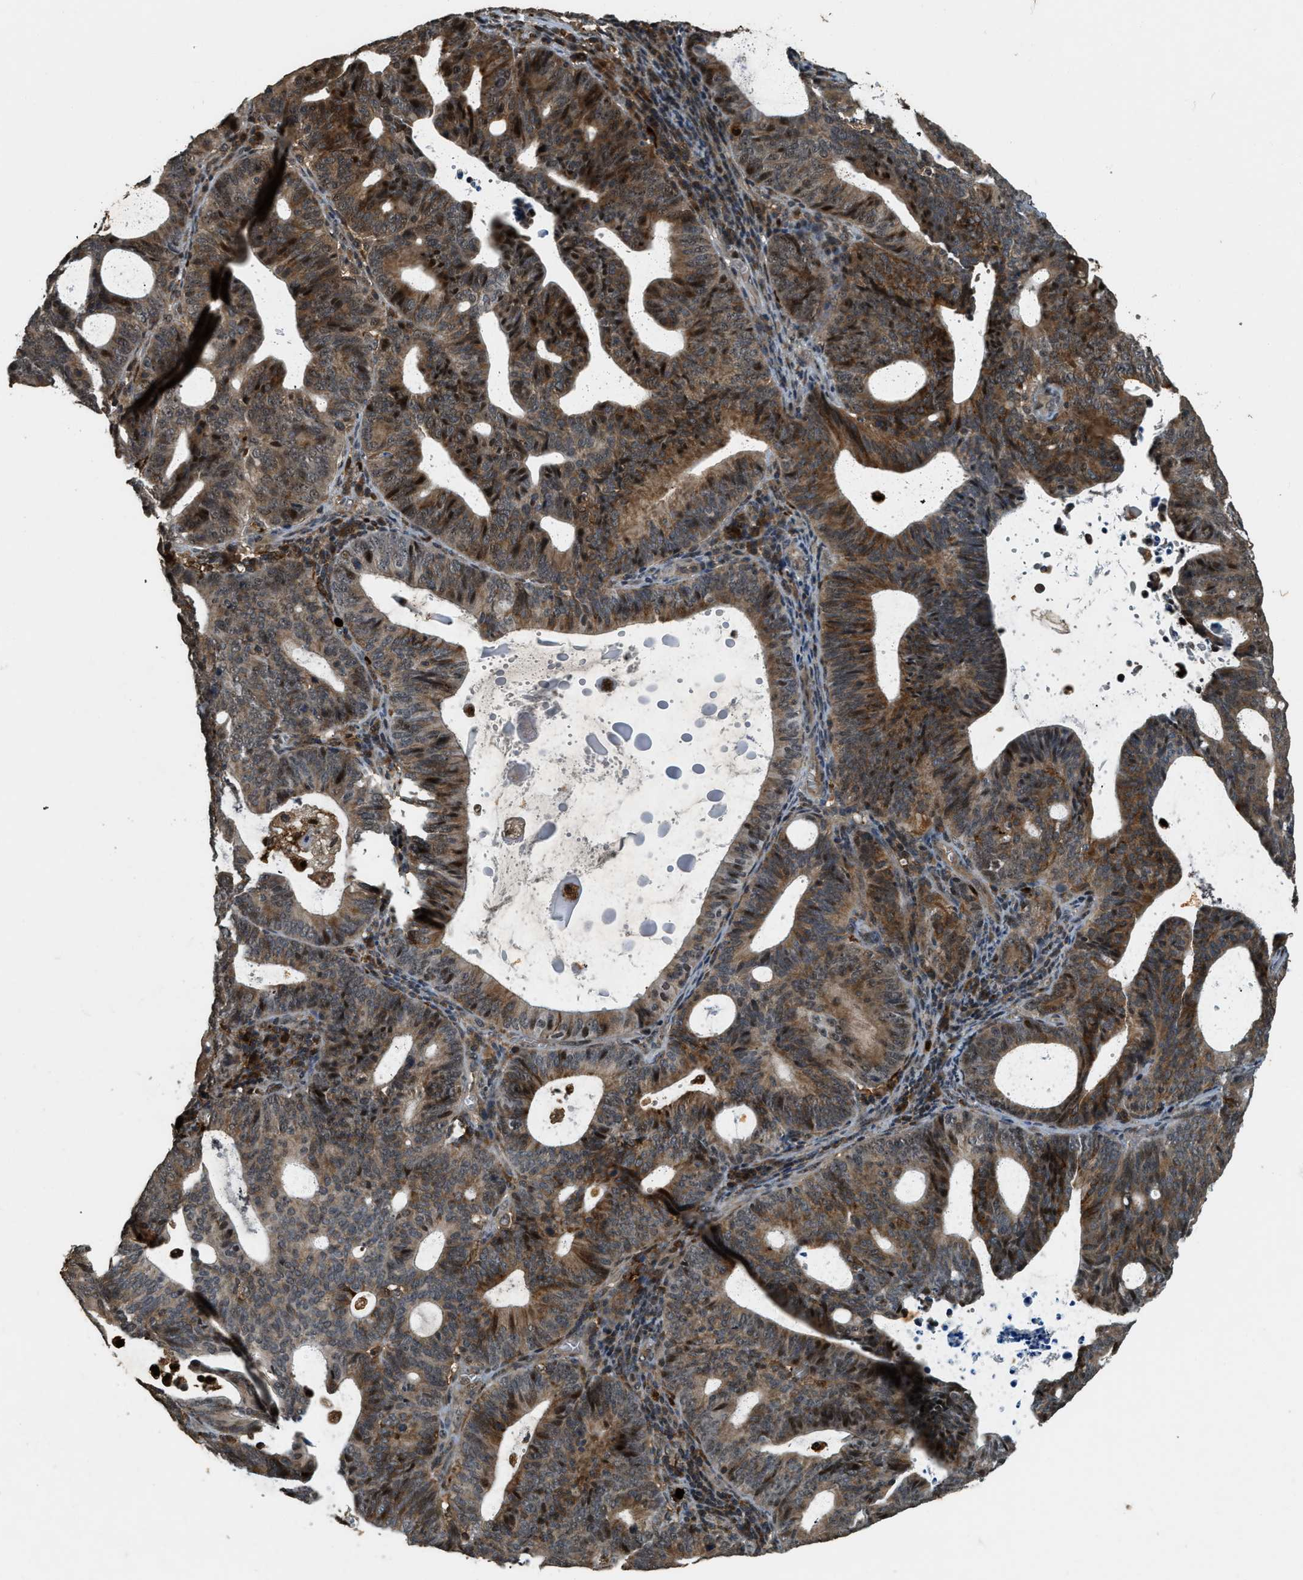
{"staining": {"intensity": "strong", "quantity": ">75%", "location": "cytoplasmic/membranous"}, "tissue": "endometrial cancer", "cell_type": "Tumor cells", "image_type": "cancer", "snomed": [{"axis": "morphology", "description": "Adenocarcinoma, NOS"}, {"axis": "topography", "description": "Uterus"}], "caption": "Tumor cells display high levels of strong cytoplasmic/membranous positivity in about >75% of cells in endometrial cancer (adenocarcinoma).", "gene": "RNF141", "patient": {"sex": "female", "age": 83}}